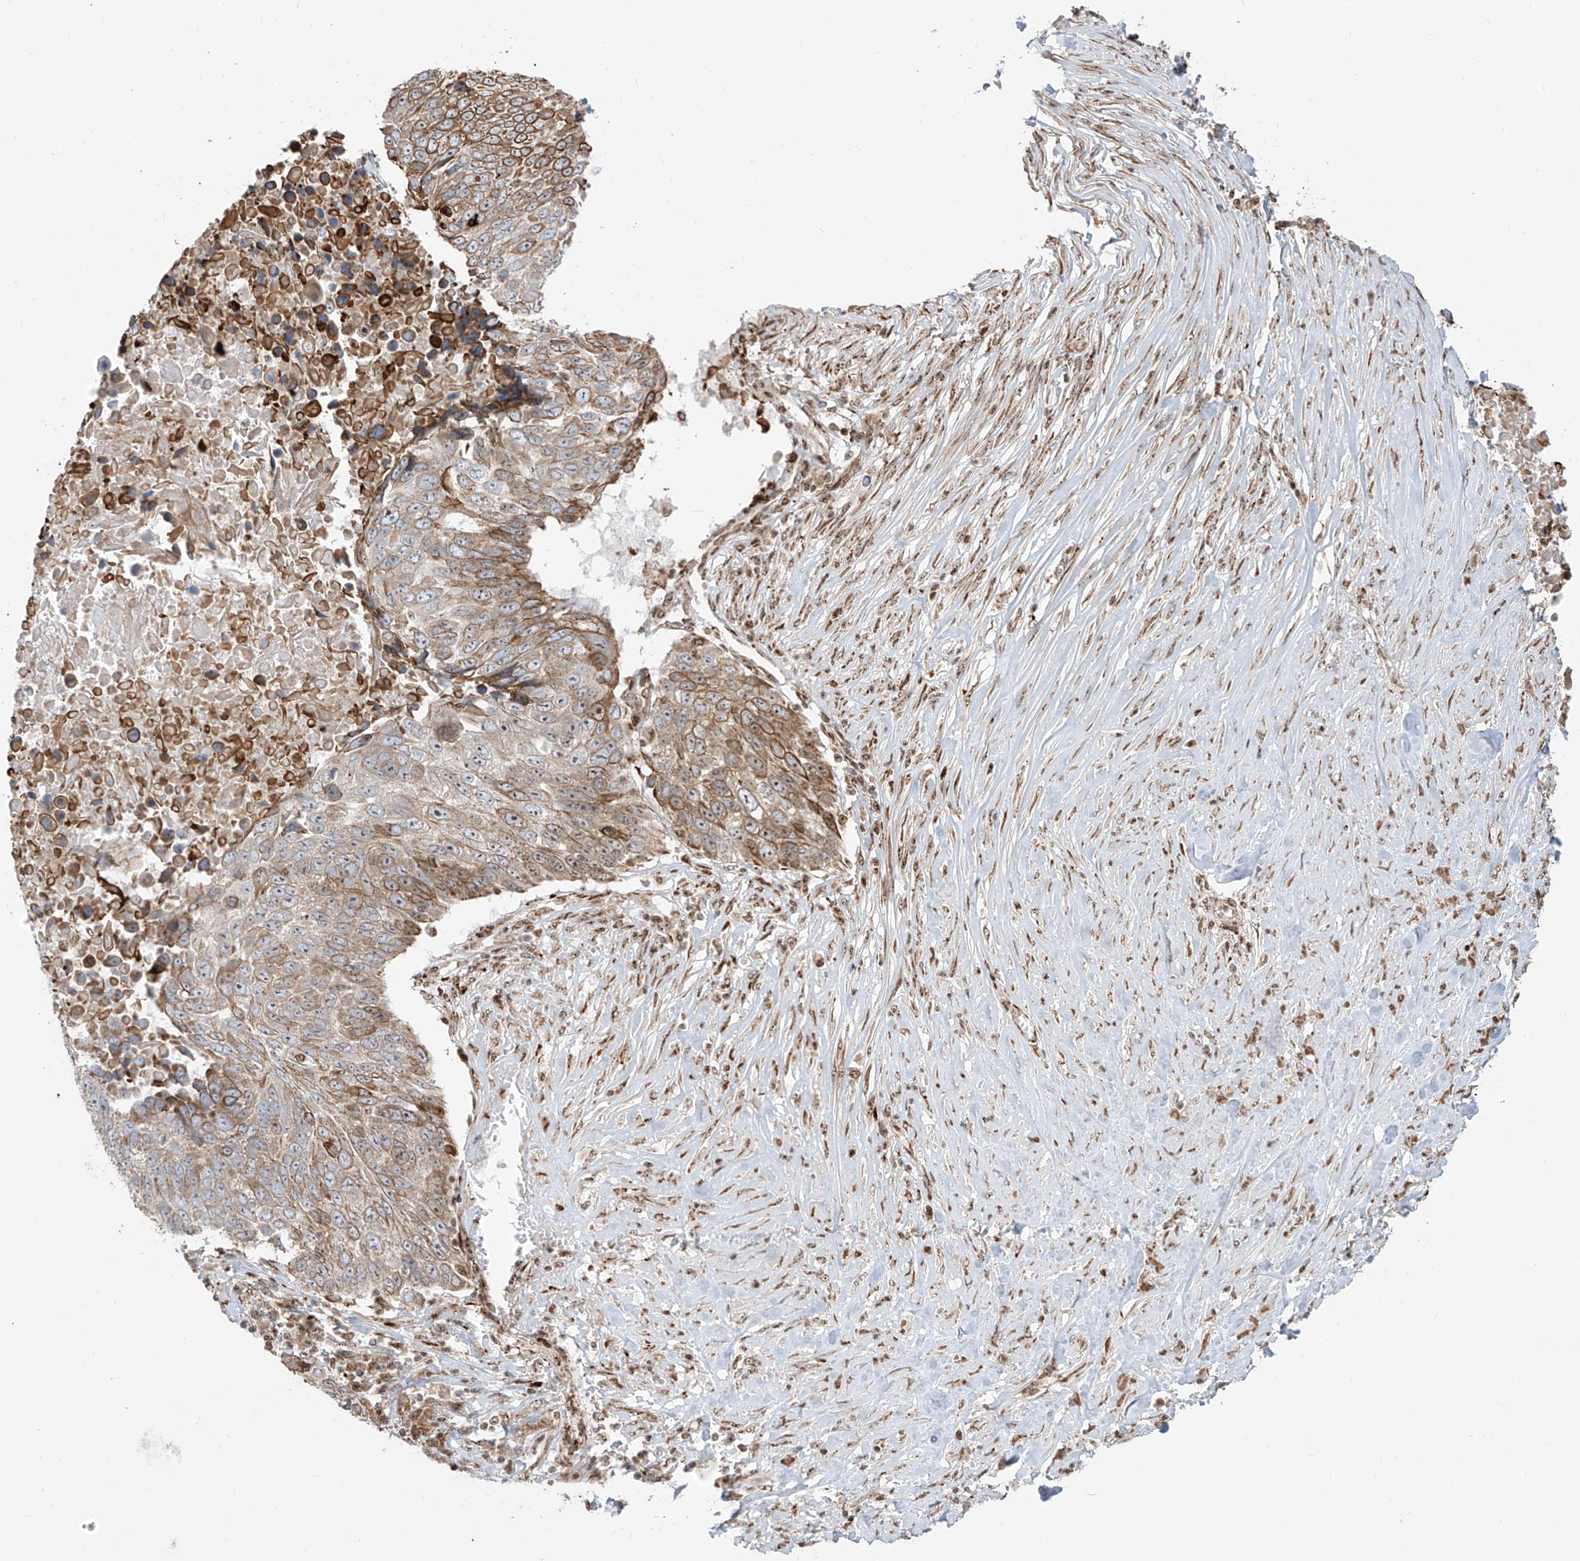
{"staining": {"intensity": "moderate", "quantity": "25%-75%", "location": "cytoplasmic/membranous,nuclear"}, "tissue": "lung cancer", "cell_type": "Tumor cells", "image_type": "cancer", "snomed": [{"axis": "morphology", "description": "Squamous cell carcinoma, NOS"}, {"axis": "topography", "description": "Lung"}], "caption": "Immunohistochemistry (IHC) staining of lung cancer, which exhibits medium levels of moderate cytoplasmic/membranous and nuclear expression in approximately 25%-75% of tumor cells indicating moderate cytoplasmic/membranous and nuclear protein positivity. The staining was performed using DAB (brown) for protein detection and nuclei were counterstained in hematoxylin (blue).", "gene": "ZBTB8A", "patient": {"sex": "male", "age": 66}}